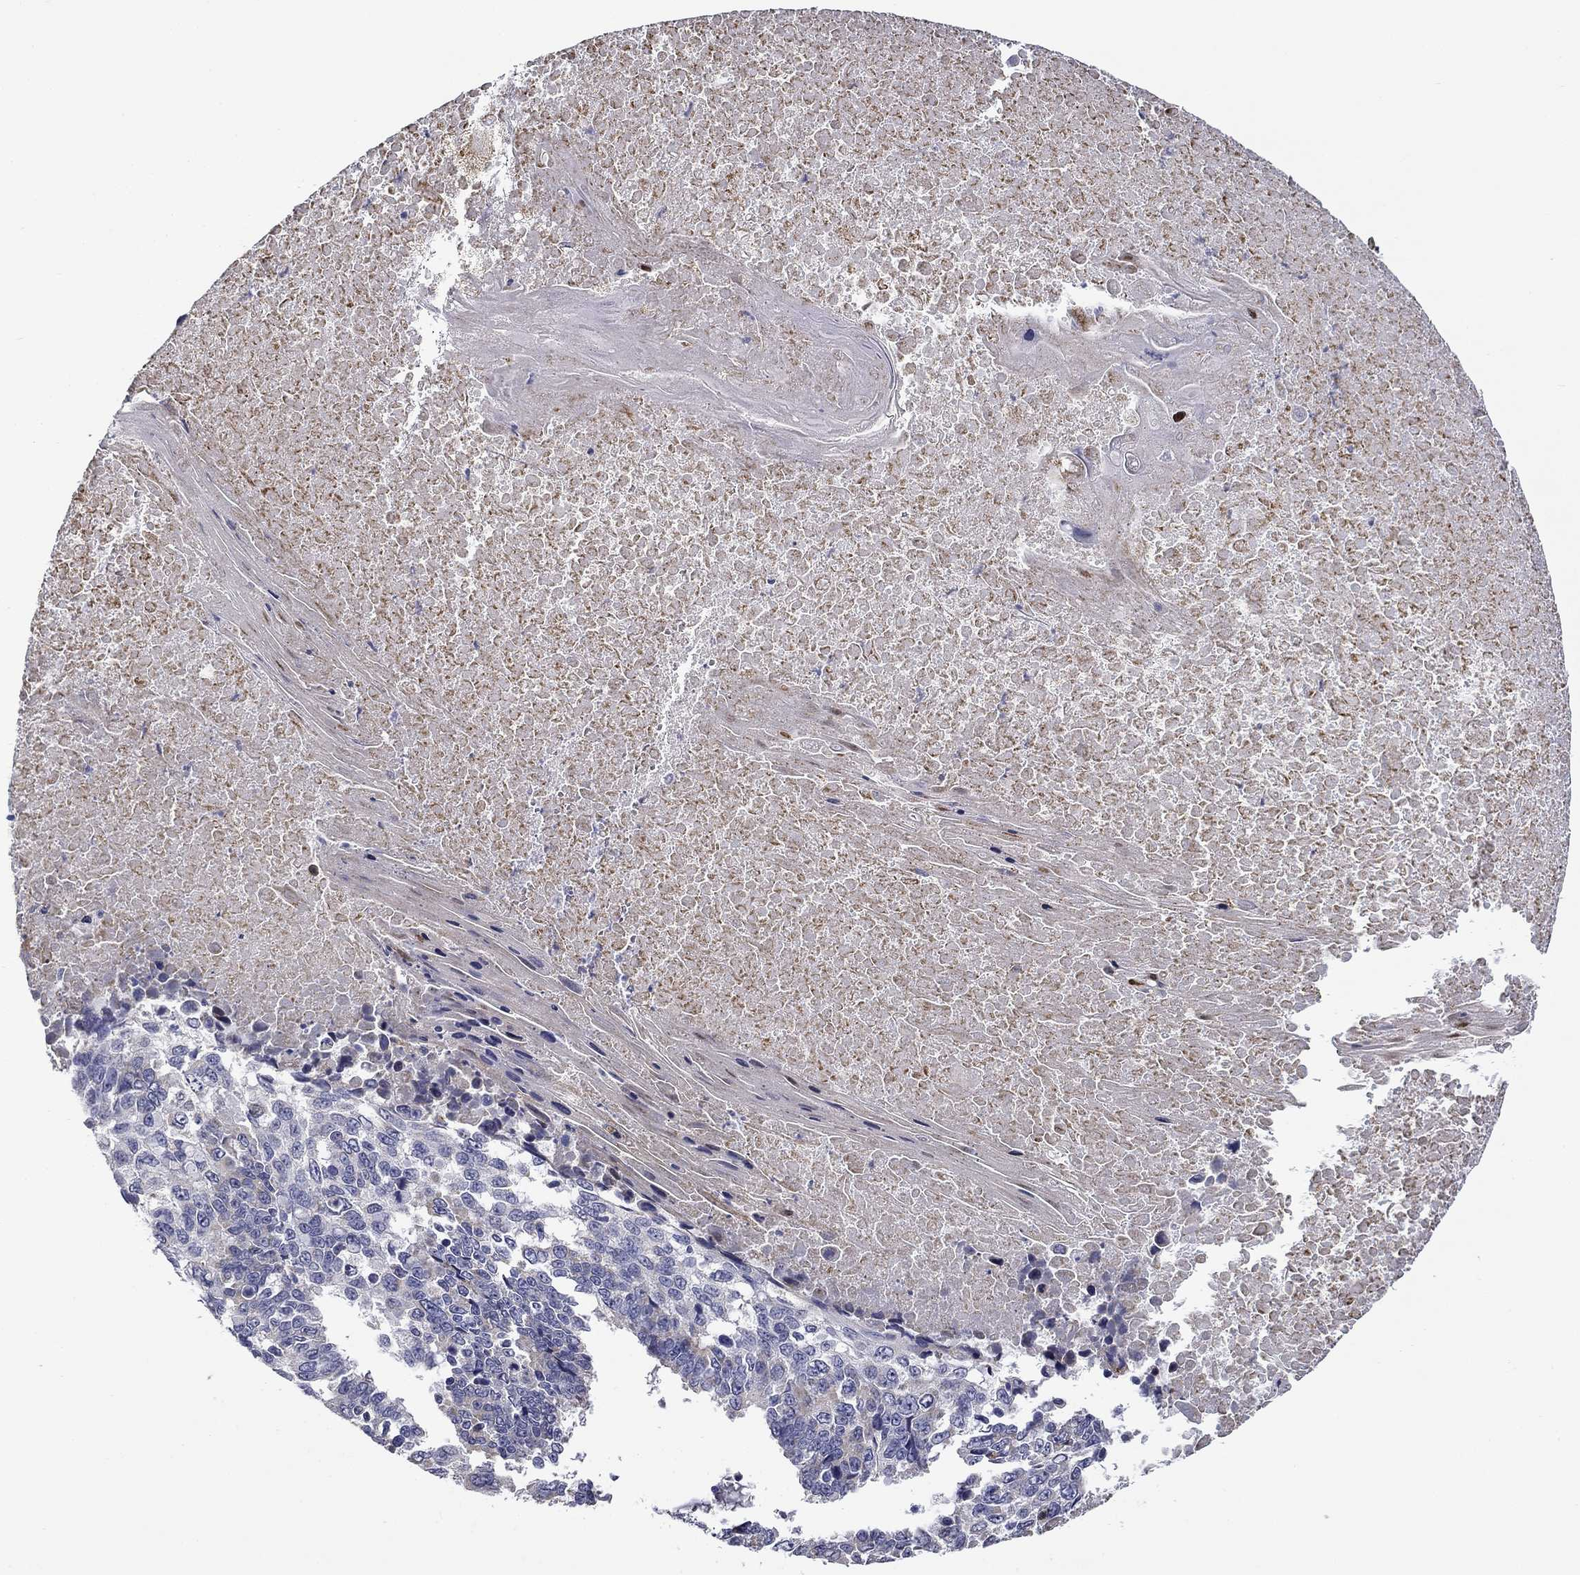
{"staining": {"intensity": "negative", "quantity": "none", "location": "none"}, "tissue": "lung cancer", "cell_type": "Tumor cells", "image_type": "cancer", "snomed": [{"axis": "morphology", "description": "Squamous cell carcinoma, NOS"}, {"axis": "topography", "description": "Lung"}], "caption": "An immunohistochemistry photomicrograph of squamous cell carcinoma (lung) is shown. There is no staining in tumor cells of squamous cell carcinoma (lung).", "gene": "SPATA7", "patient": {"sex": "male", "age": 73}}